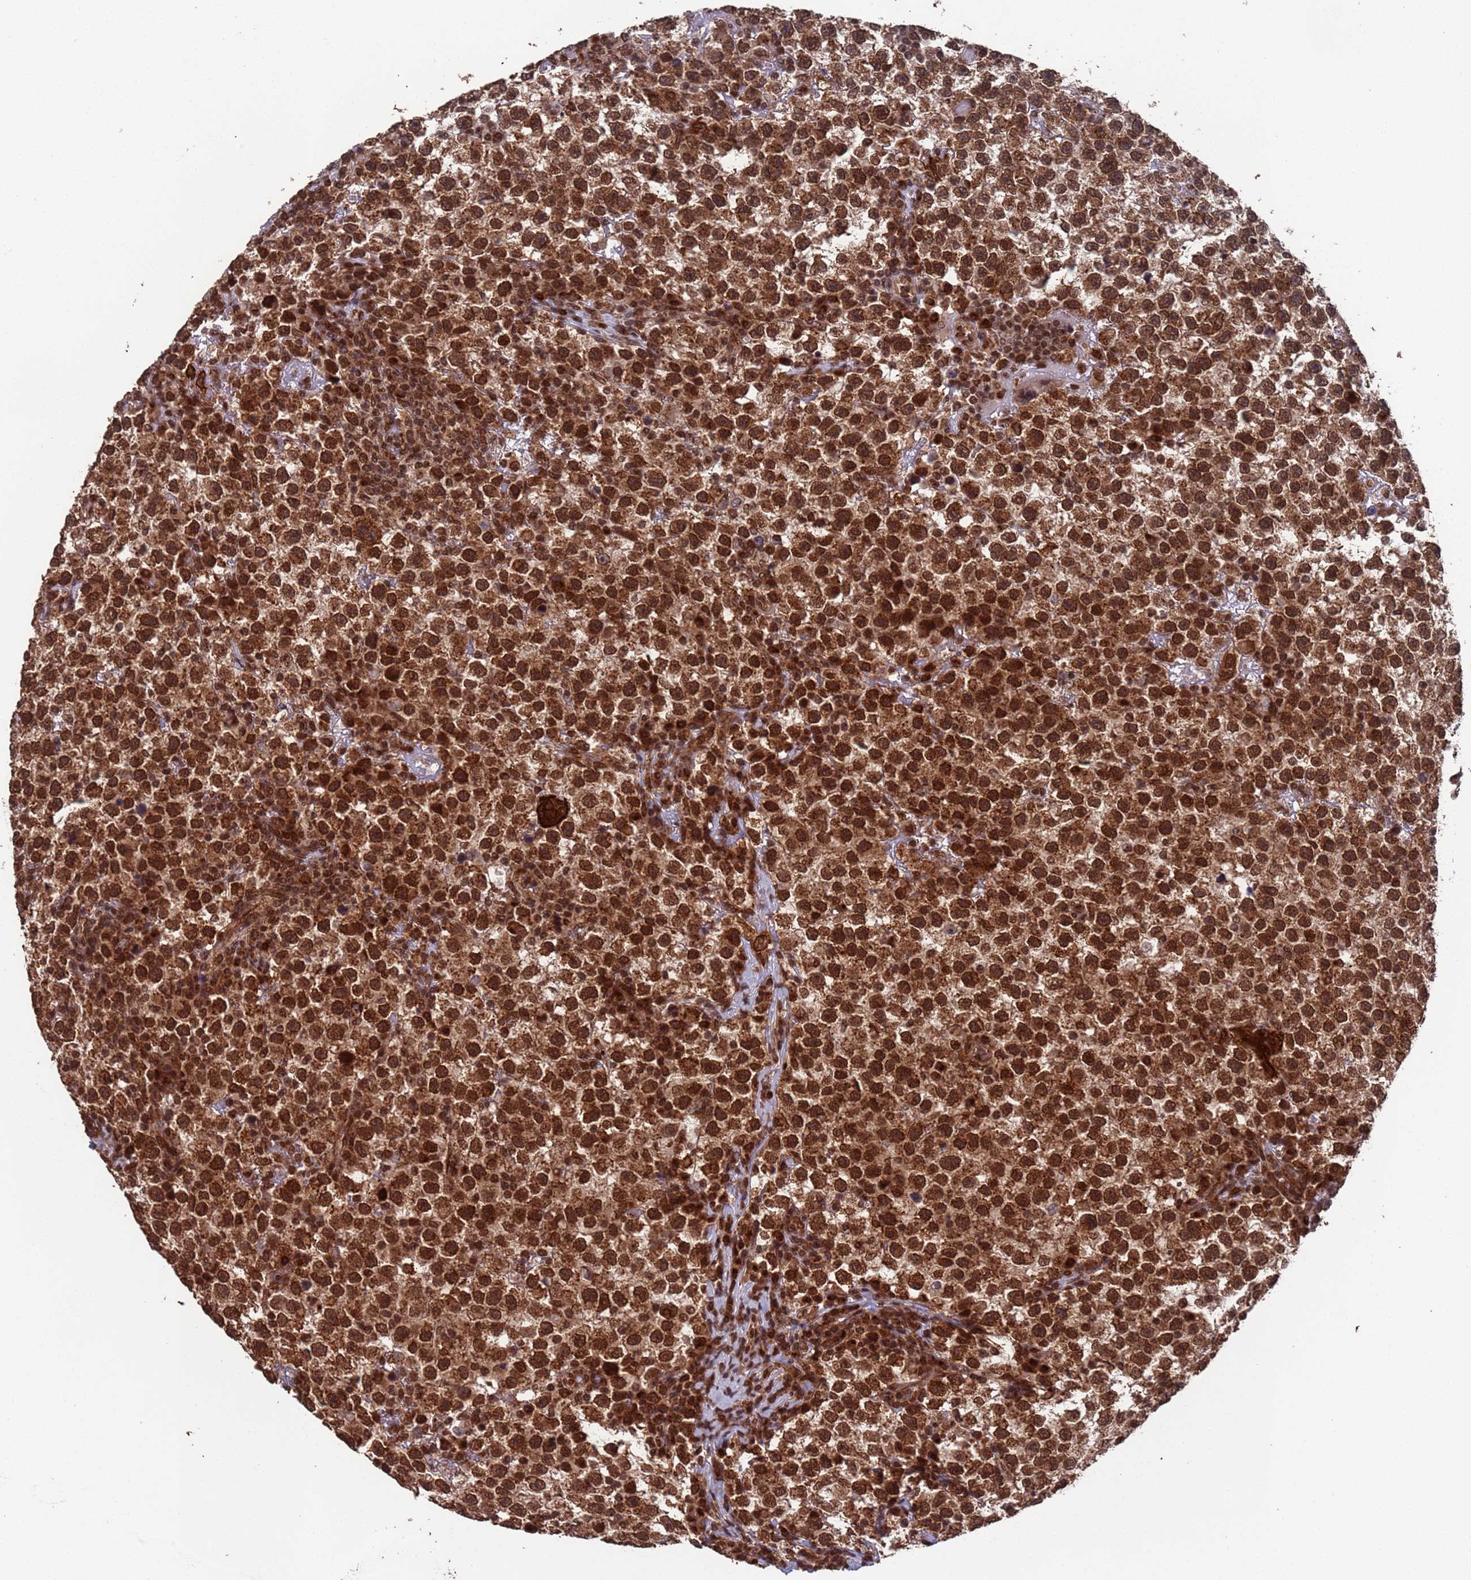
{"staining": {"intensity": "strong", "quantity": ">75%", "location": "cytoplasmic/membranous,nuclear"}, "tissue": "testis cancer", "cell_type": "Tumor cells", "image_type": "cancer", "snomed": [{"axis": "morphology", "description": "Seminoma, NOS"}, {"axis": "topography", "description": "Testis"}], "caption": "IHC image of human testis cancer stained for a protein (brown), which demonstrates high levels of strong cytoplasmic/membranous and nuclear staining in approximately >75% of tumor cells.", "gene": "FUBP3", "patient": {"sex": "male", "age": 22}}